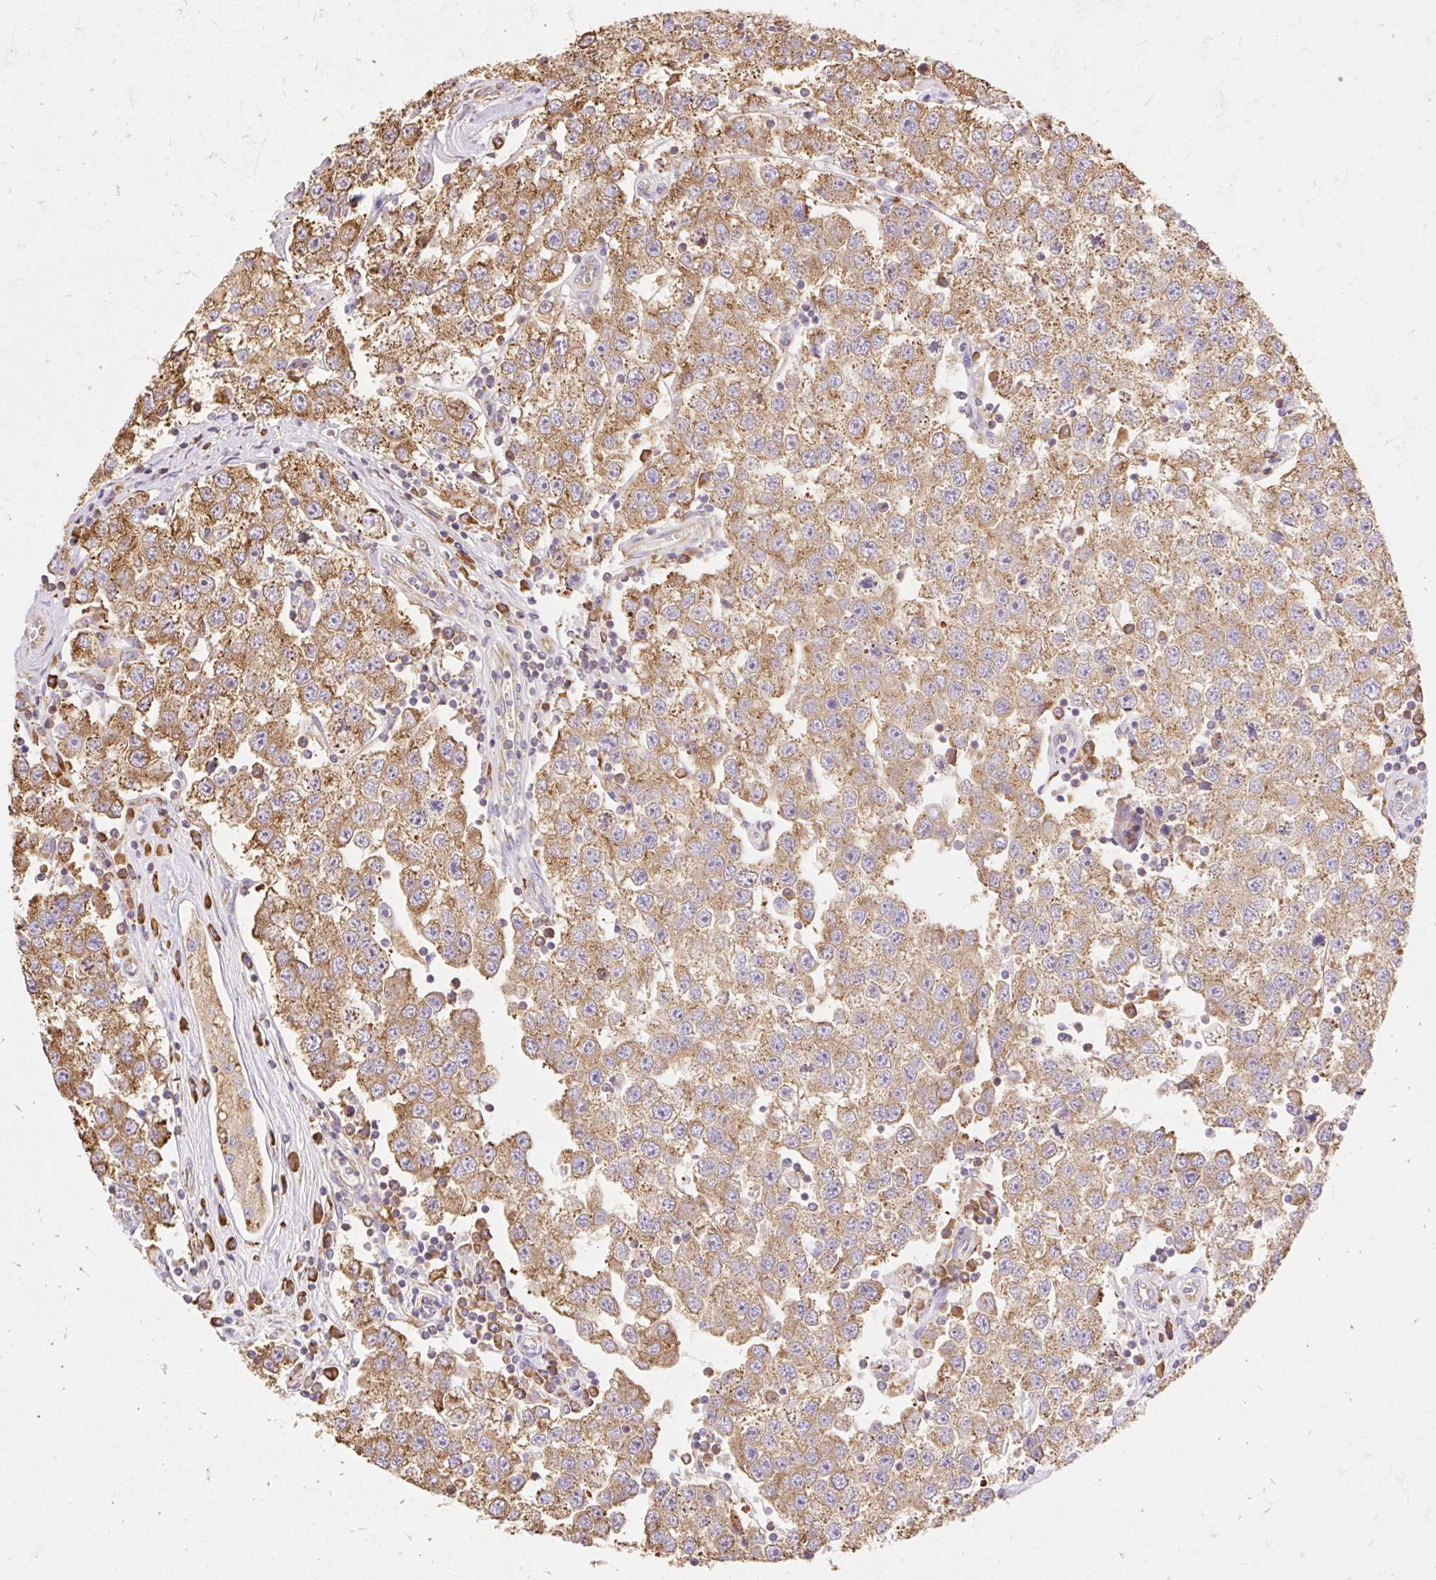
{"staining": {"intensity": "moderate", "quantity": ">75%", "location": "cytoplasmic/membranous"}, "tissue": "testis cancer", "cell_type": "Tumor cells", "image_type": "cancer", "snomed": [{"axis": "morphology", "description": "Seminoma, NOS"}, {"axis": "topography", "description": "Testis"}], "caption": "Moderate cytoplasmic/membranous protein staining is identified in about >75% of tumor cells in testis cancer.", "gene": "RPS17", "patient": {"sex": "male", "age": 34}}